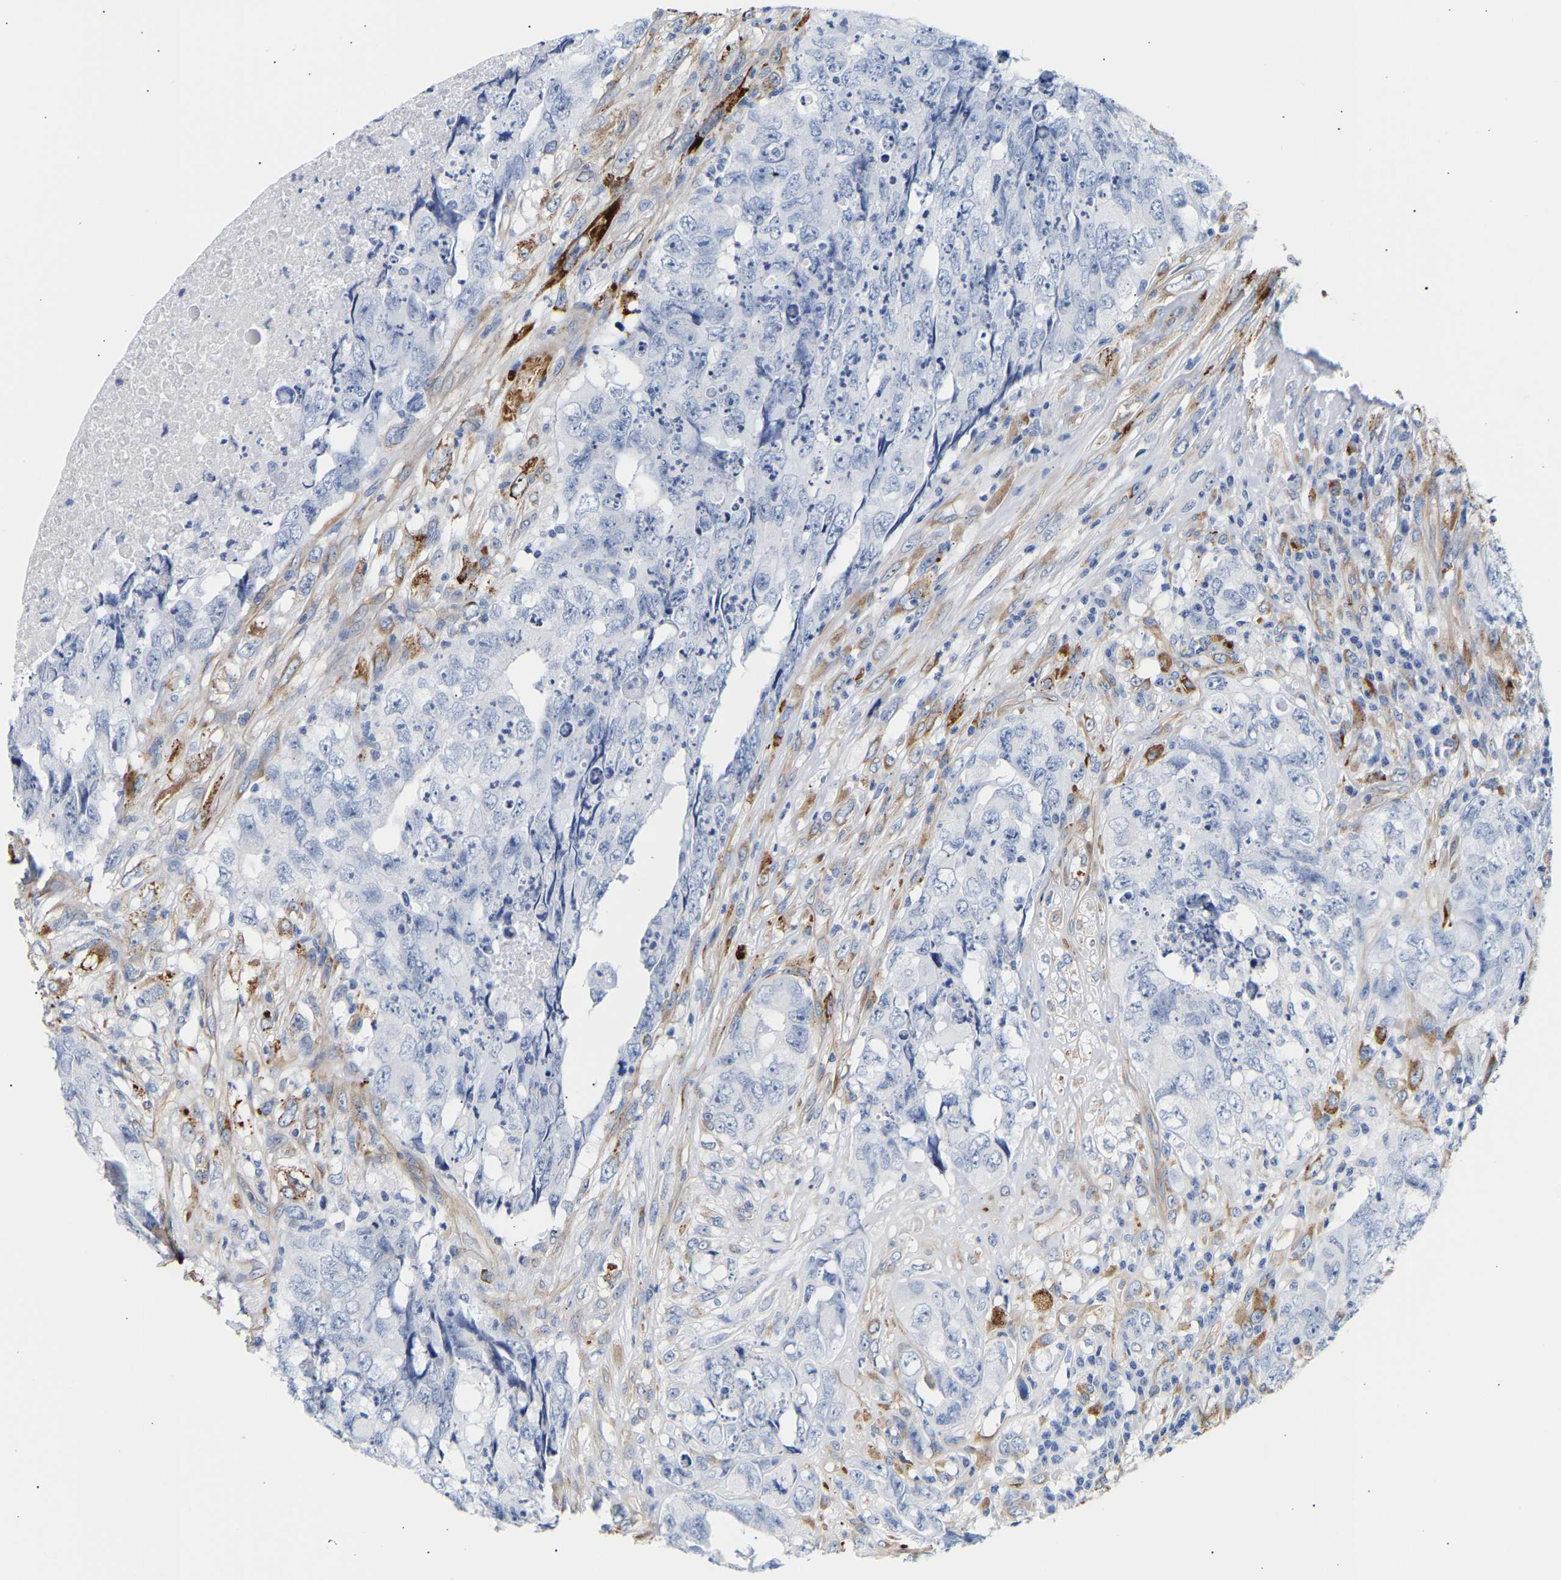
{"staining": {"intensity": "negative", "quantity": "none", "location": "none"}, "tissue": "testis cancer", "cell_type": "Tumor cells", "image_type": "cancer", "snomed": [{"axis": "morphology", "description": "Carcinoma, Embryonal, NOS"}, {"axis": "topography", "description": "Testis"}], "caption": "This is a histopathology image of immunohistochemistry staining of testis cancer, which shows no expression in tumor cells. Brightfield microscopy of immunohistochemistry (IHC) stained with DAB (3,3'-diaminobenzidine) (brown) and hematoxylin (blue), captured at high magnification.", "gene": "IGFBP7", "patient": {"sex": "male", "age": 32}}